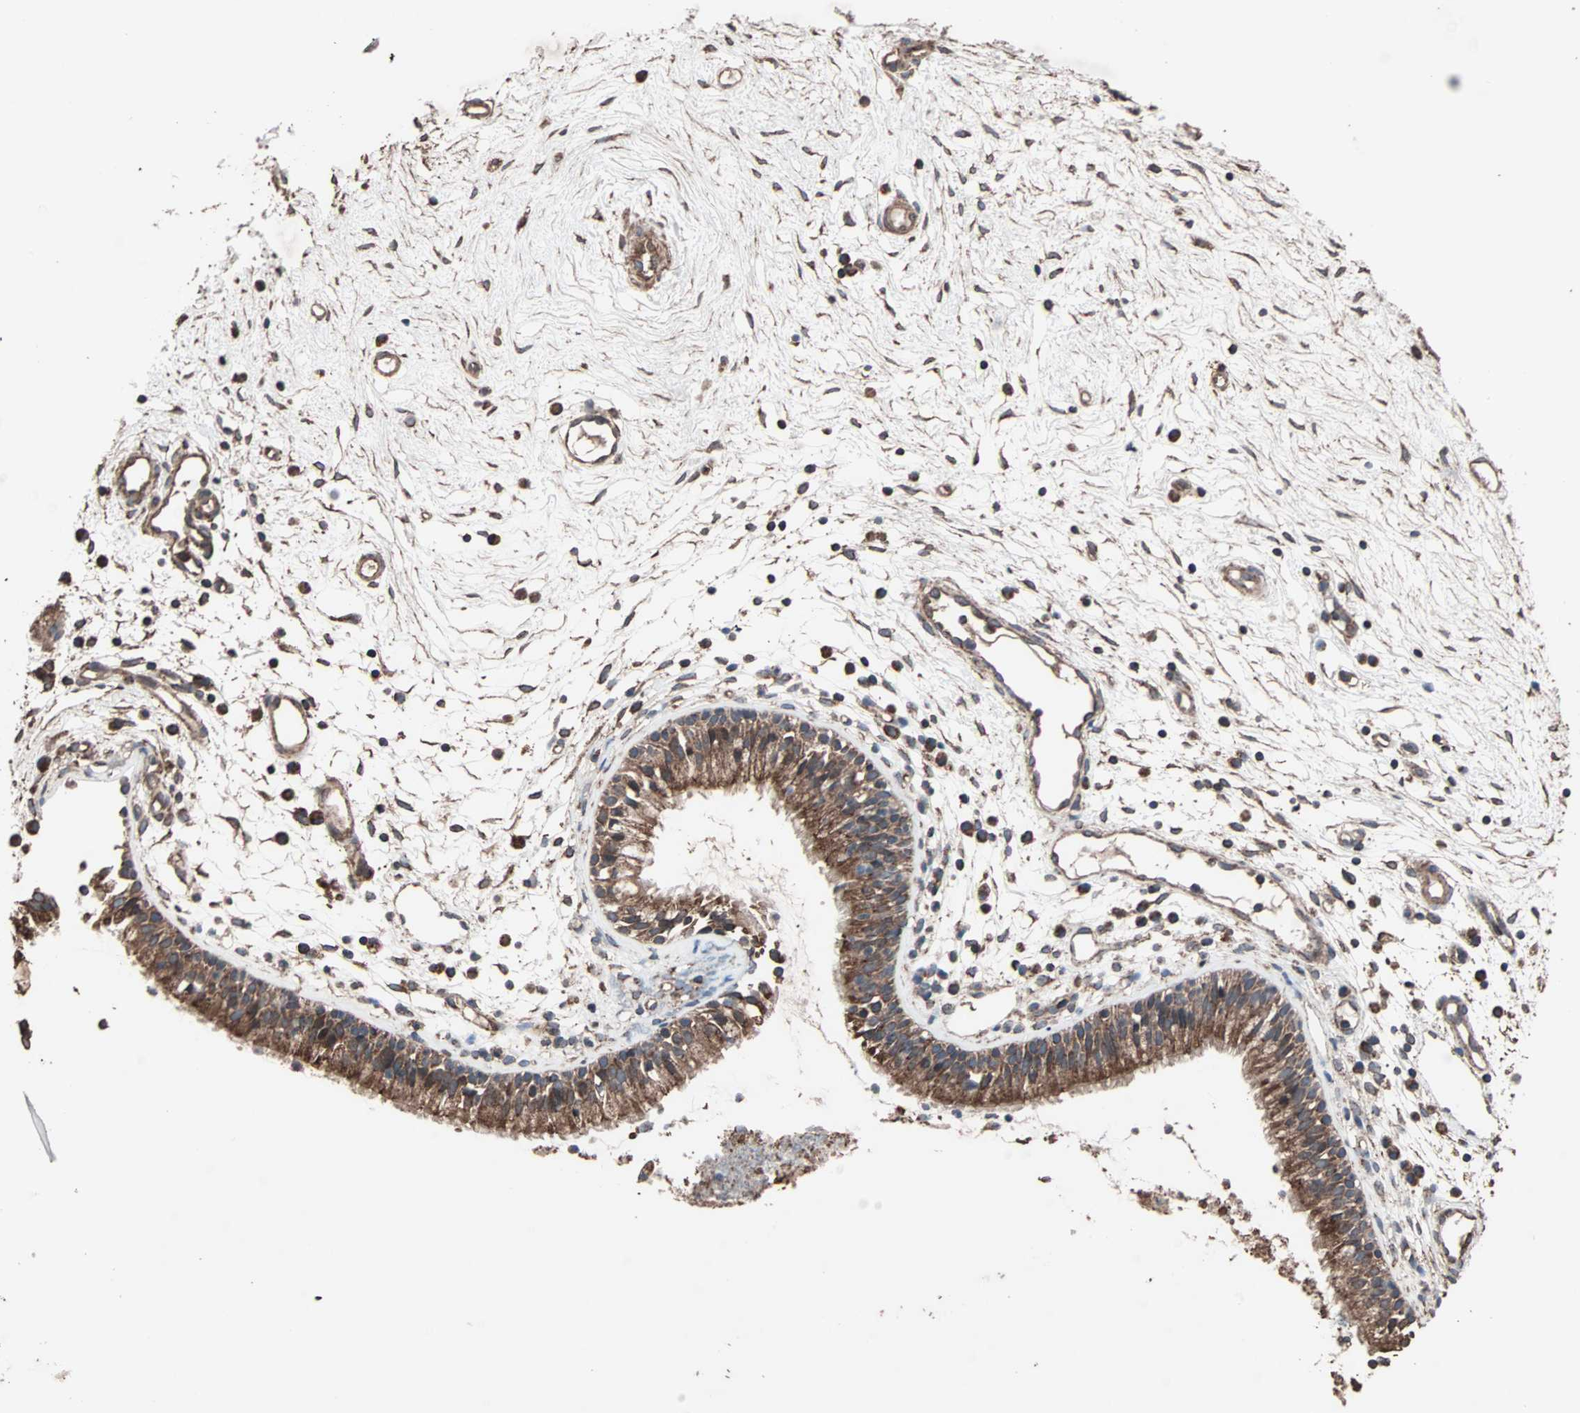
{"staining": {"intensity": "strong", "quantity": ">75%", "location": "cytoplasmic/membranous"}, "tissue": "nasopharynx", "cell_type": "Respiratory epithelial cells", "image_type": "normal", "snomed": [{"axis": "morphology", "description": "Normal tissue, NOS"}, {"axis": "topography", "description": "Nasopharynx"}], "caption": "Human nasopharynx stained with a brown dye displays strong cytoplasmic/membranous positive staining in approximately >75% of respiratory epithelial cells.", "gene": "MRPL2", "patient": {"sex": "male", "age": 21}}